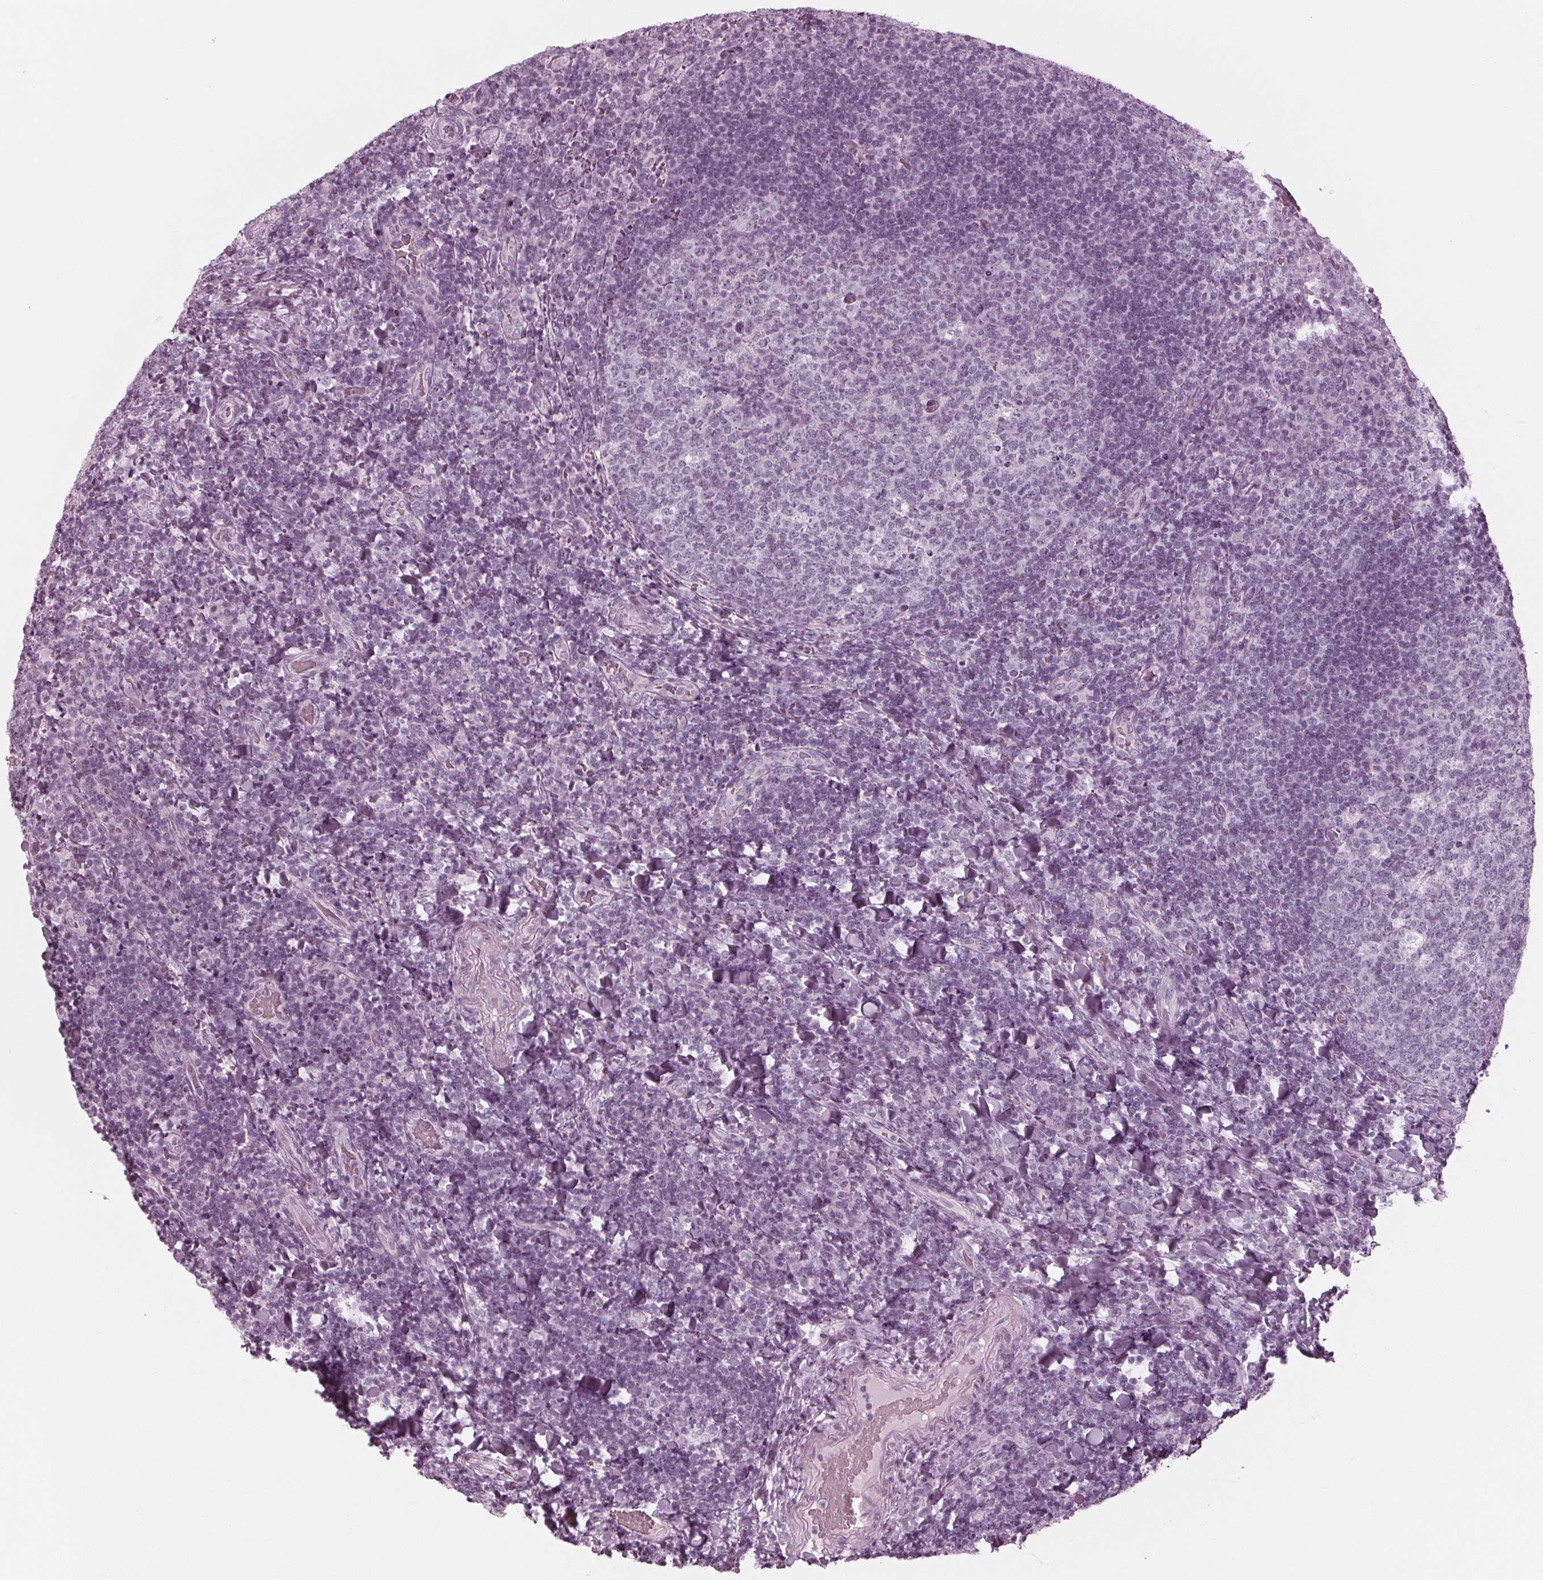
{"staining": {"intensity": "negative", "quantity": "none", "location": "none"}, "tissue": "tonsil", "cell_type": "Germinal center cells", "image_type": "normal", "snomed": [{"axis": "morphology", "description": "Normal tissue, NOS"}, {"axis": "topography", "description": "Tonsil"}], "caption": "Human tonsil stained for a protein using IHC shows no staining in germinal center cells.", "gene": "KRT28", "patient": {"sex": "male", "age": 17}}